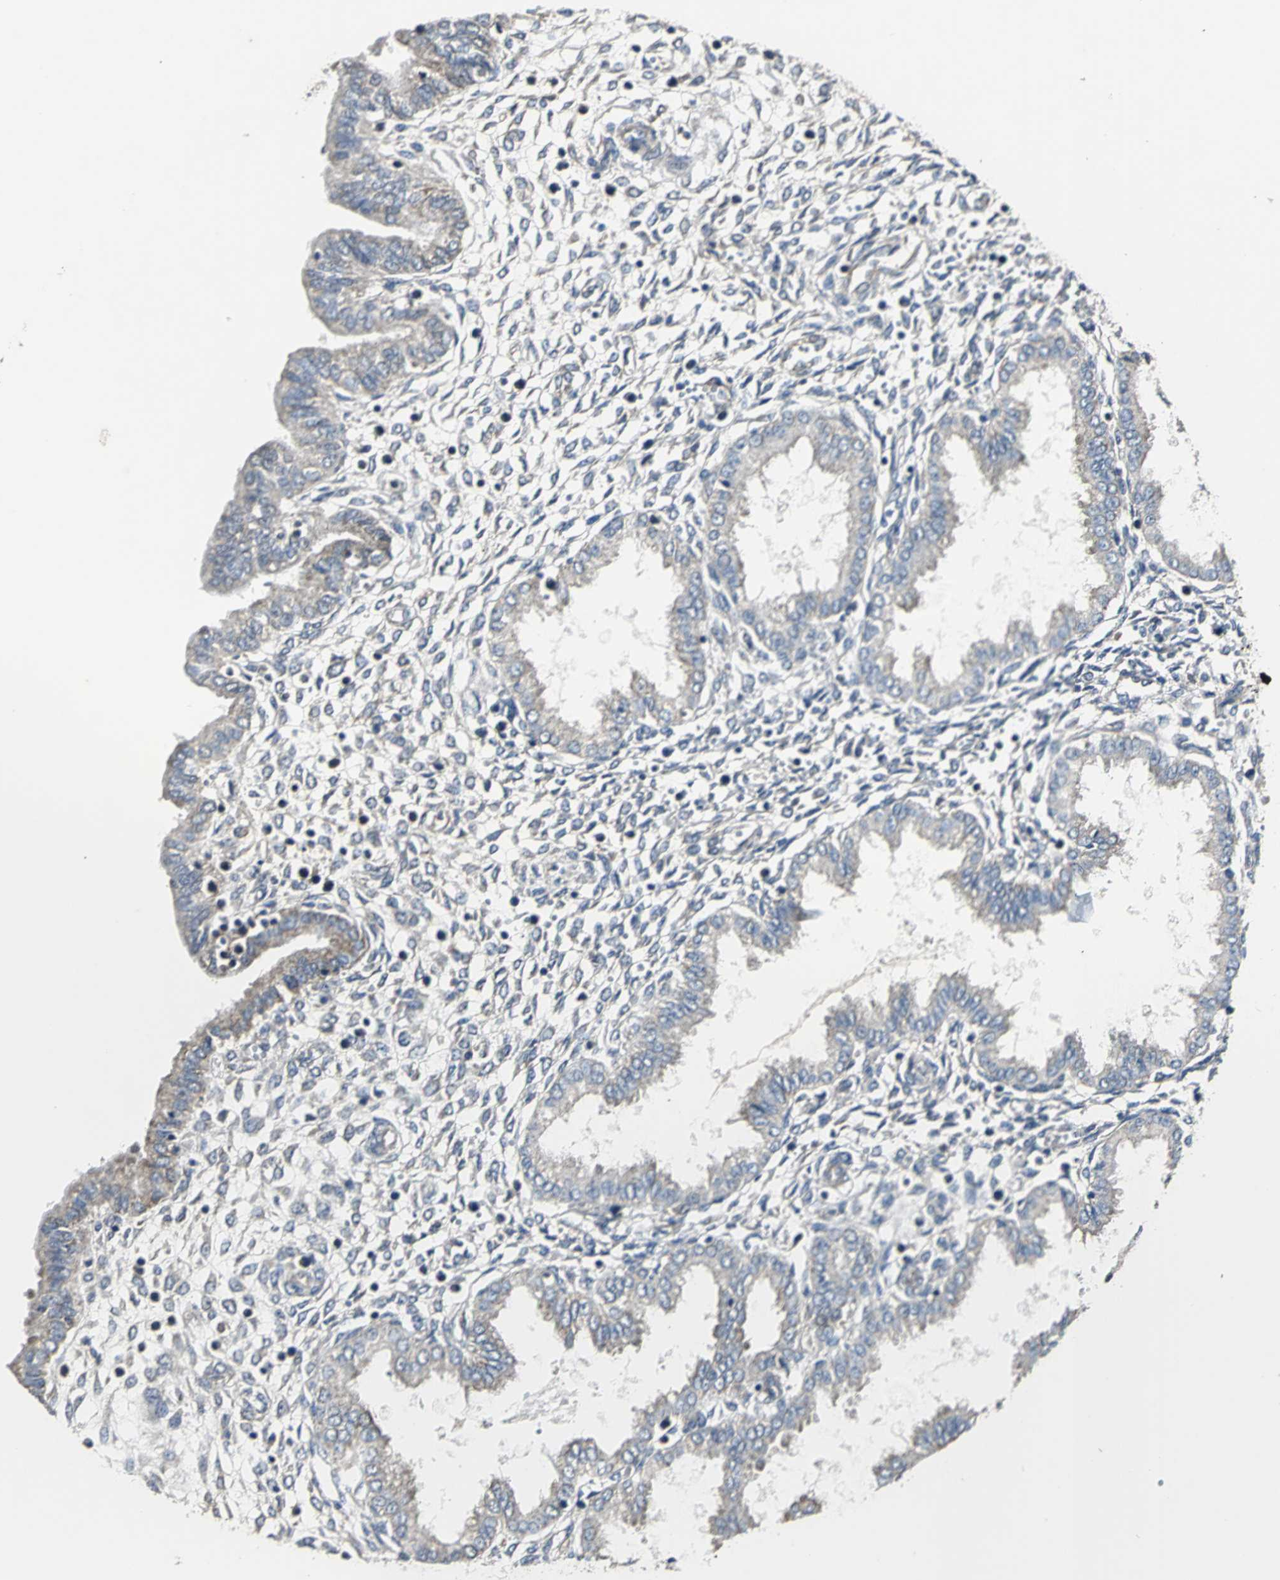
{"staining": {"intensity": "weak", "quantity": ">75%", "location": "cytoplasmic/membranous"}, "tissue": "endometrium", "cell_type": "Cells in endometrial stroma", "image_type": "normal", "snomed": [{"axis": "morphology", "description": "Normal tissue, NOS"}, {"axis": "topography", "description": "Endometrium"}], "caption": "Endometrium stained with immunohistochemistry displays weak cytoplasmic/membranous staining in about >75% of cells in endometrial stroma.", "gene": "IRF3", "patient": {"sex": "female", "age": 33}}